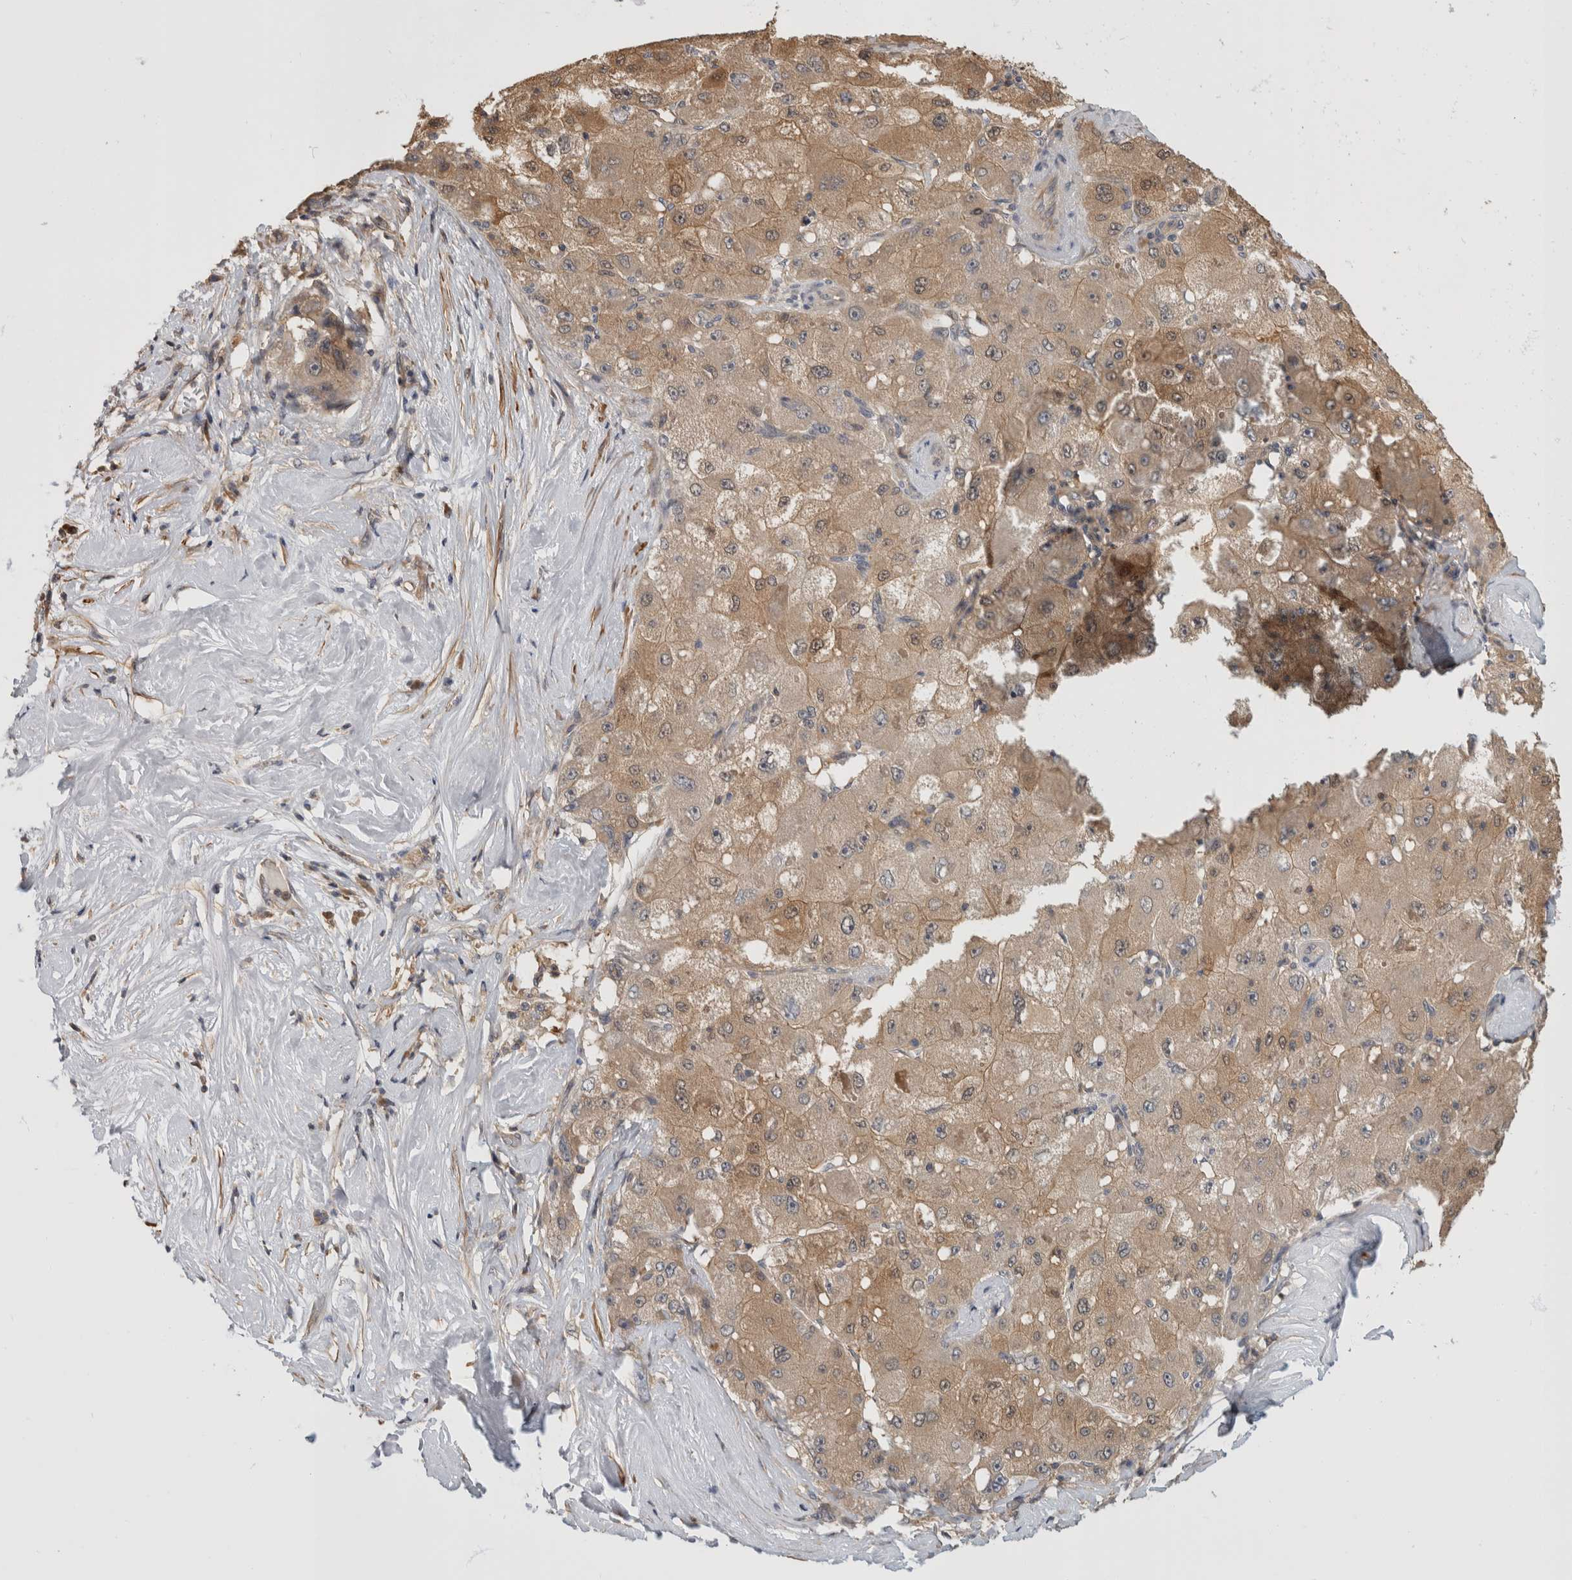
{"staining": {"intensity": "moderate", "quantity": "25%-75%", "location": "cytoplasmic/membranous"}, "tissue": "liver cancer", "cell_type": "Tumor cells", "image_type": "cancer", "snomed": [{"axis": "morphology", "description": "Carcinoma, Hepatocellular, NOS"}, {"axis": "topography", "description": "Liver"}], "caption": "This histopathology image shows IHC staining of liver cancer, with medium moderate cytoplasmic/membranous positivity in approximately 25%-75% of tumor cells.", "gene": "PGM1", "patient": {"sex": "male", "age": 80}}